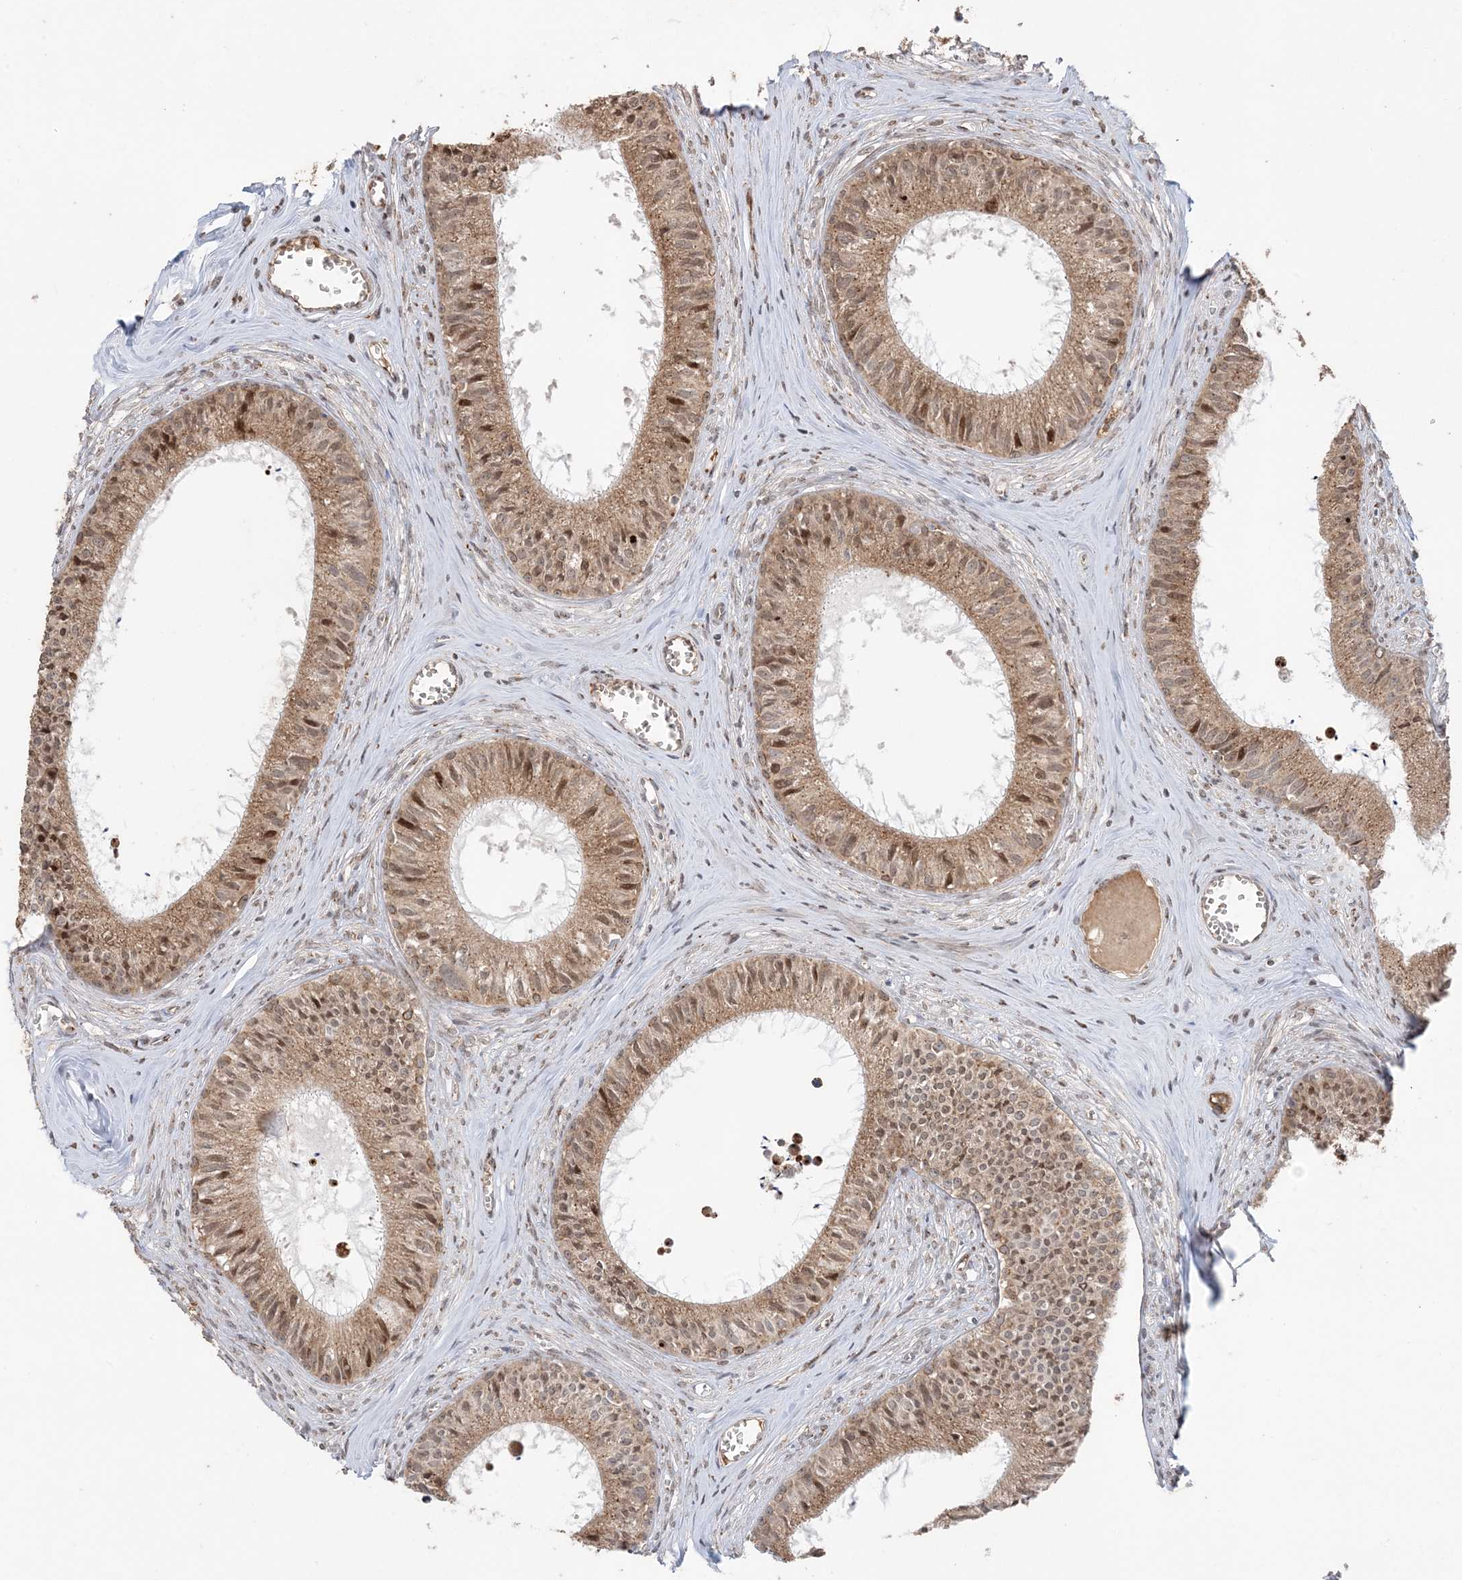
{"staining": {"intensity": "strong", "quantity": ">75%", "location": "cytoplasmic/membranous,nuclear"}, "tissue": "epididymis", "cell_type": "Glandular cells", "image_type": "normal", "snomed": [{"axis": "morphology", "description": "Normal tissue, NOS"}, {"axis": "topography", "description": "Epididymis"}], "caption": "A high amount of strong cytoplasmic/membranous,nuclear expression is identified in approximately >75% of glandular cells in normal epididymis.", "gene": "RER1", "patient": {"sex": "male", "age": 36}}